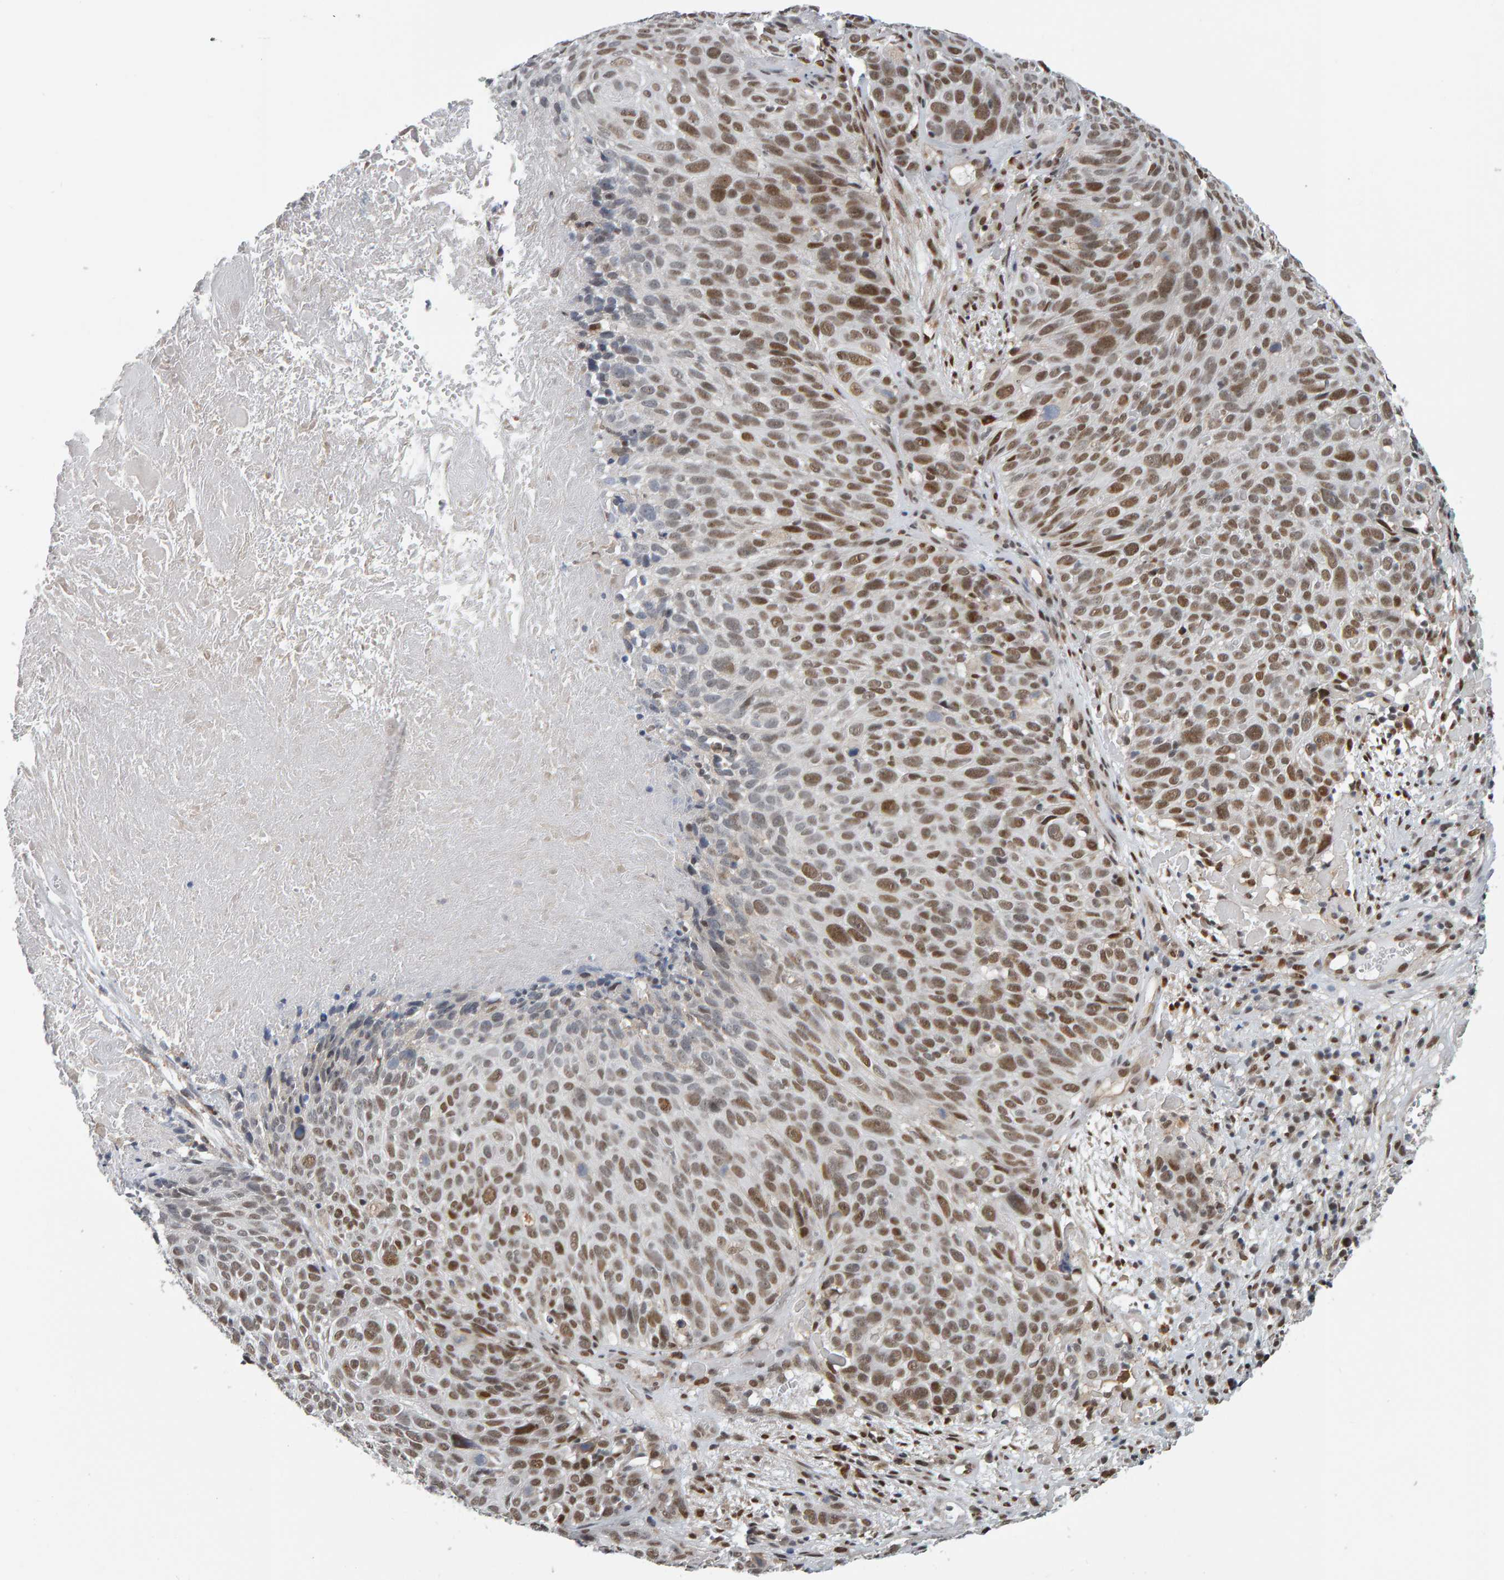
{"staining": {"intensity": "moderate", "quantity": ">75%", "location": "nuclear"}, "tissue": "cervical cancer", "cell_type": "Tumor cells", "image_type": "cancer", "snomed": [{"axis": "morphology", "description": "Squamous cell carcinoma, NOS"}, {"axis": "topography", "description": "Cervix"}], "caption": "Tumor cells display moderate nuclear expression in about >75% of cells in cervical cancer (squamous cell carcinoma). The staining is performed using DAB (3,3'-diaminobenzidine) brown chromogen to label protein expression. The nuclei are counter-stained blue using hematoxylin.", "gene": "ATF7IP", "patient": {"sex": "female", "age": 74}}